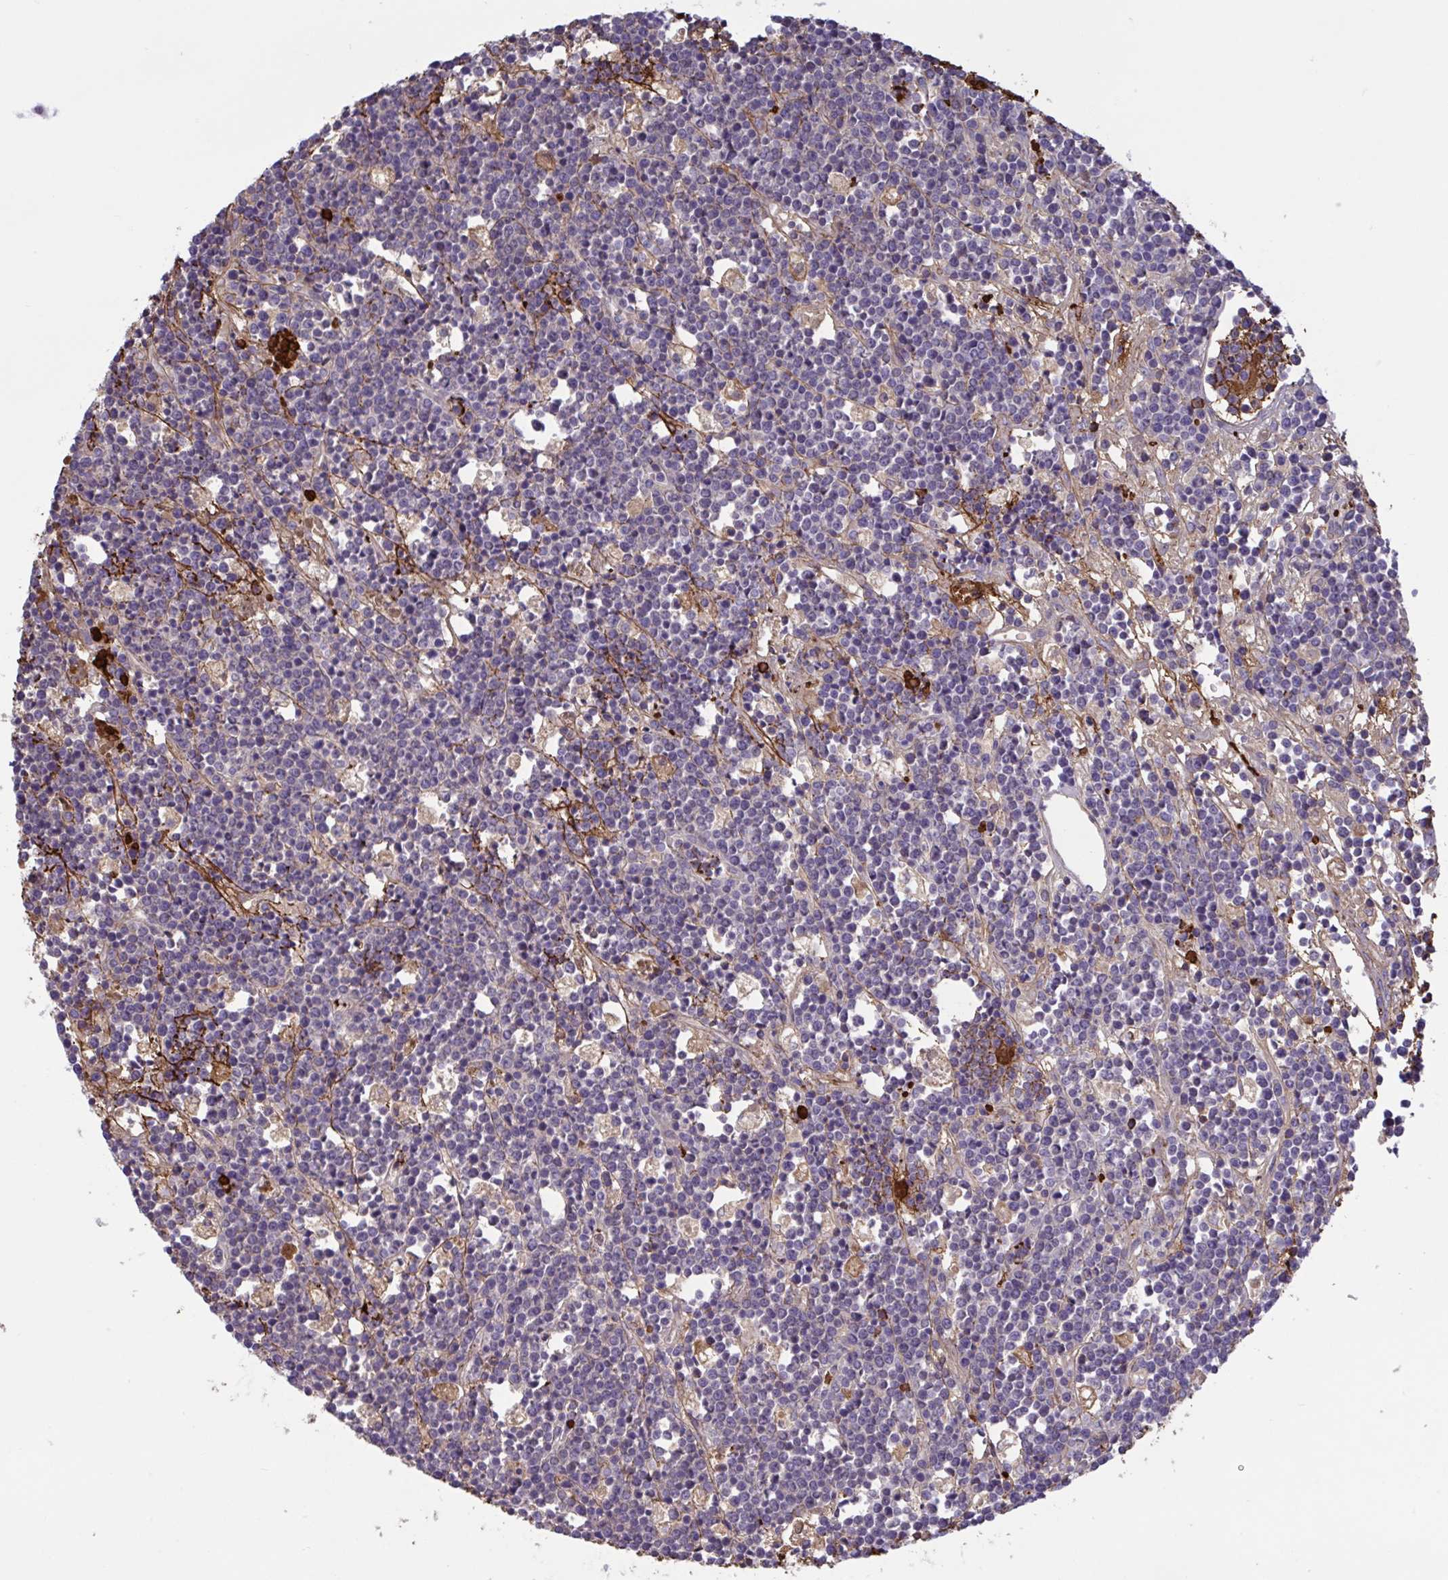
{"staining": {"intensity": "negative", "quantity": "none", "location": "none"}, "tissue": "lymphoma", "cell_type": "Tumor cells", "image_type": "cancer", "snomed": [{"axis": "morphology", "description": "Malignant lymphoma, non-Hodgkin's type, High grade"}, {"axis": "topography", "description": "Ovary"}], "caption": "The image exhibits no significant staining in tumor cells of high-grade malignant lymphoma, non-Hodgkin's type.", "gene": "IL1R1", "patient": {"sex": "female", "age": 56}}